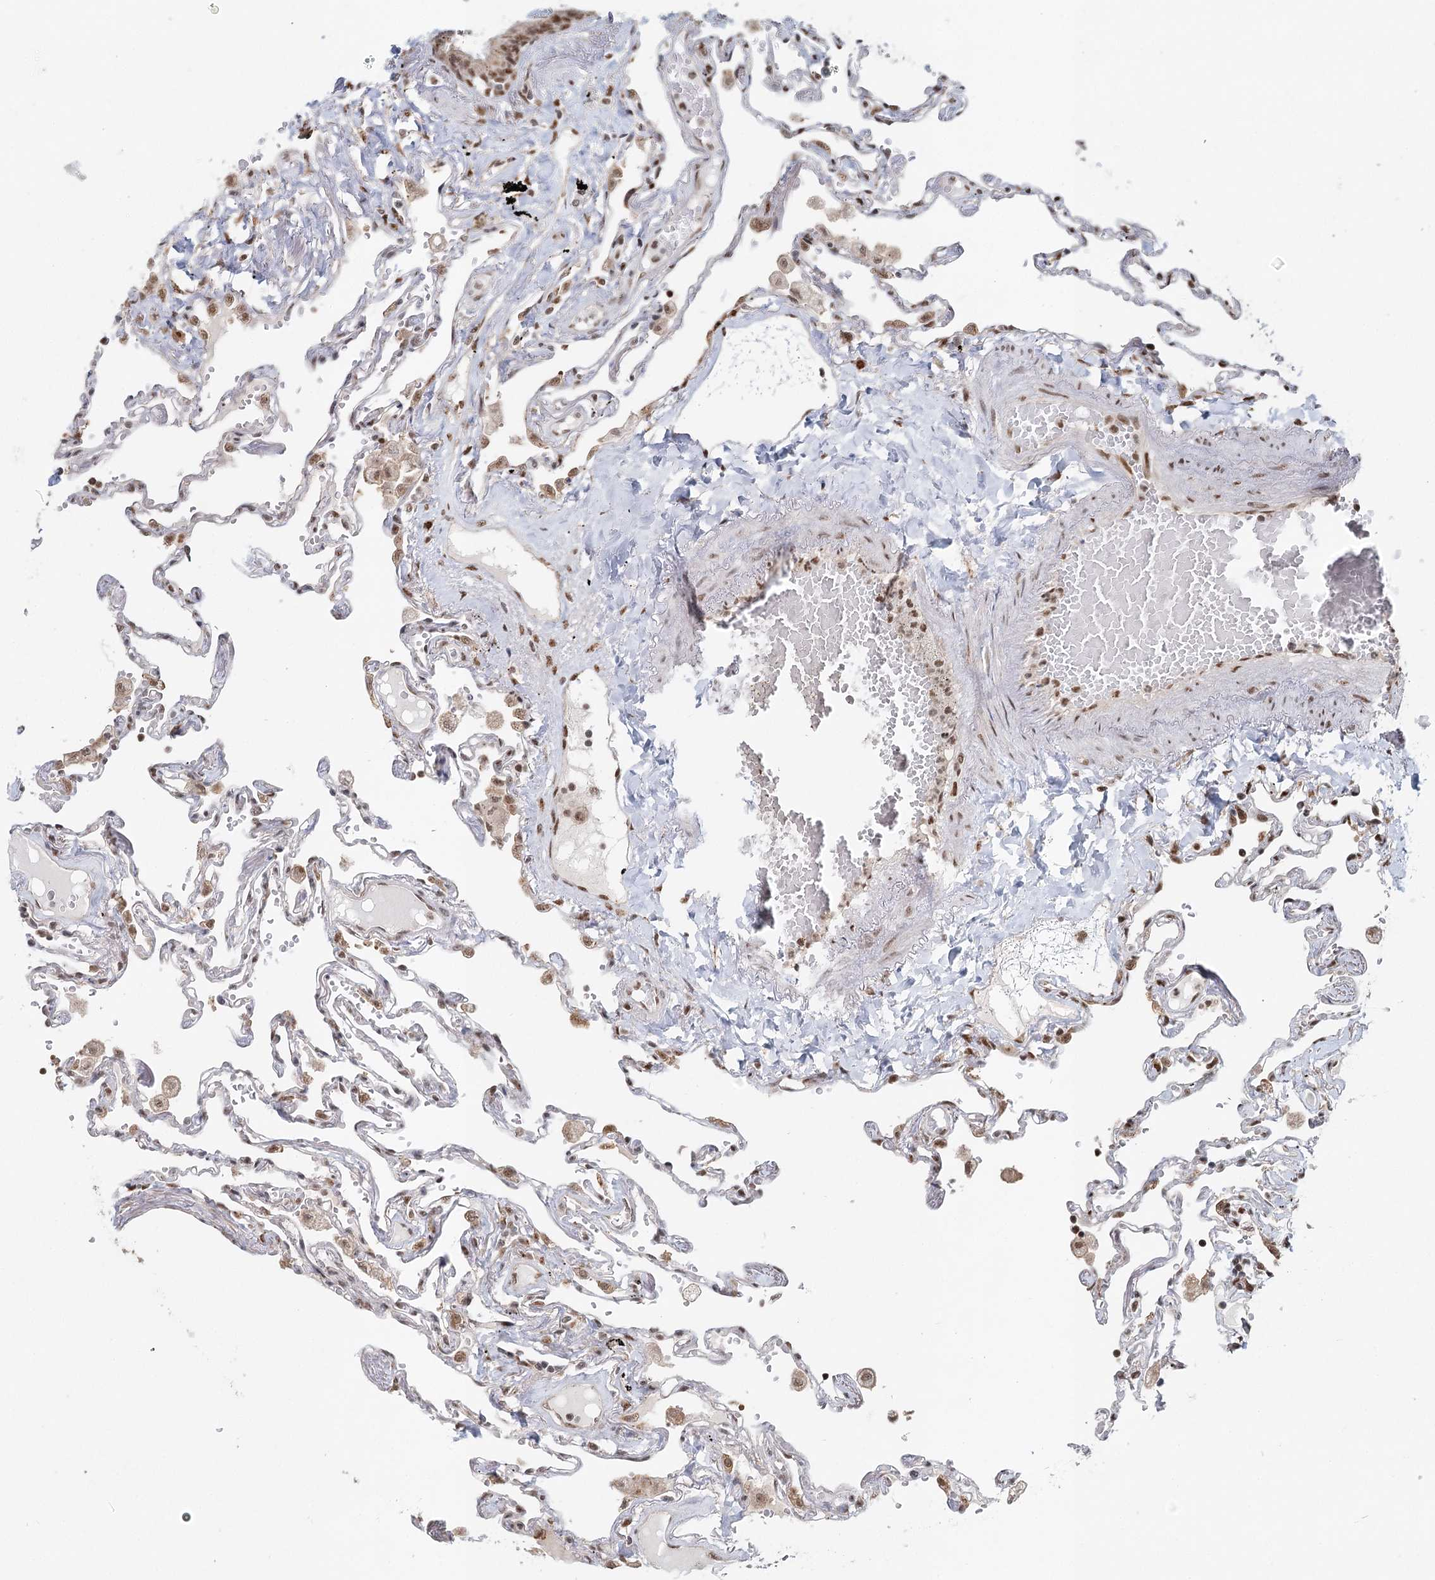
{"staining": {"intensity": "strong", "quantity": "25%-75%", "location": "nuclear"}, "tissue": "lung", "cell_type": "Alveolar cells", "image_type": "normal", "snomed": [{"axis": "morphology", "description": "Normal tissue, NOS"}, {"axis": "topography", "description": "Lung"}], "caption": "Approximately 25%-75% of alveolar cells in normal lung exhibit strong nuclear protein staining as visualized by brown immunohistochemical staining.", "gene": "GPALPP1", "patient": {"sex": "female", "age": 67}}